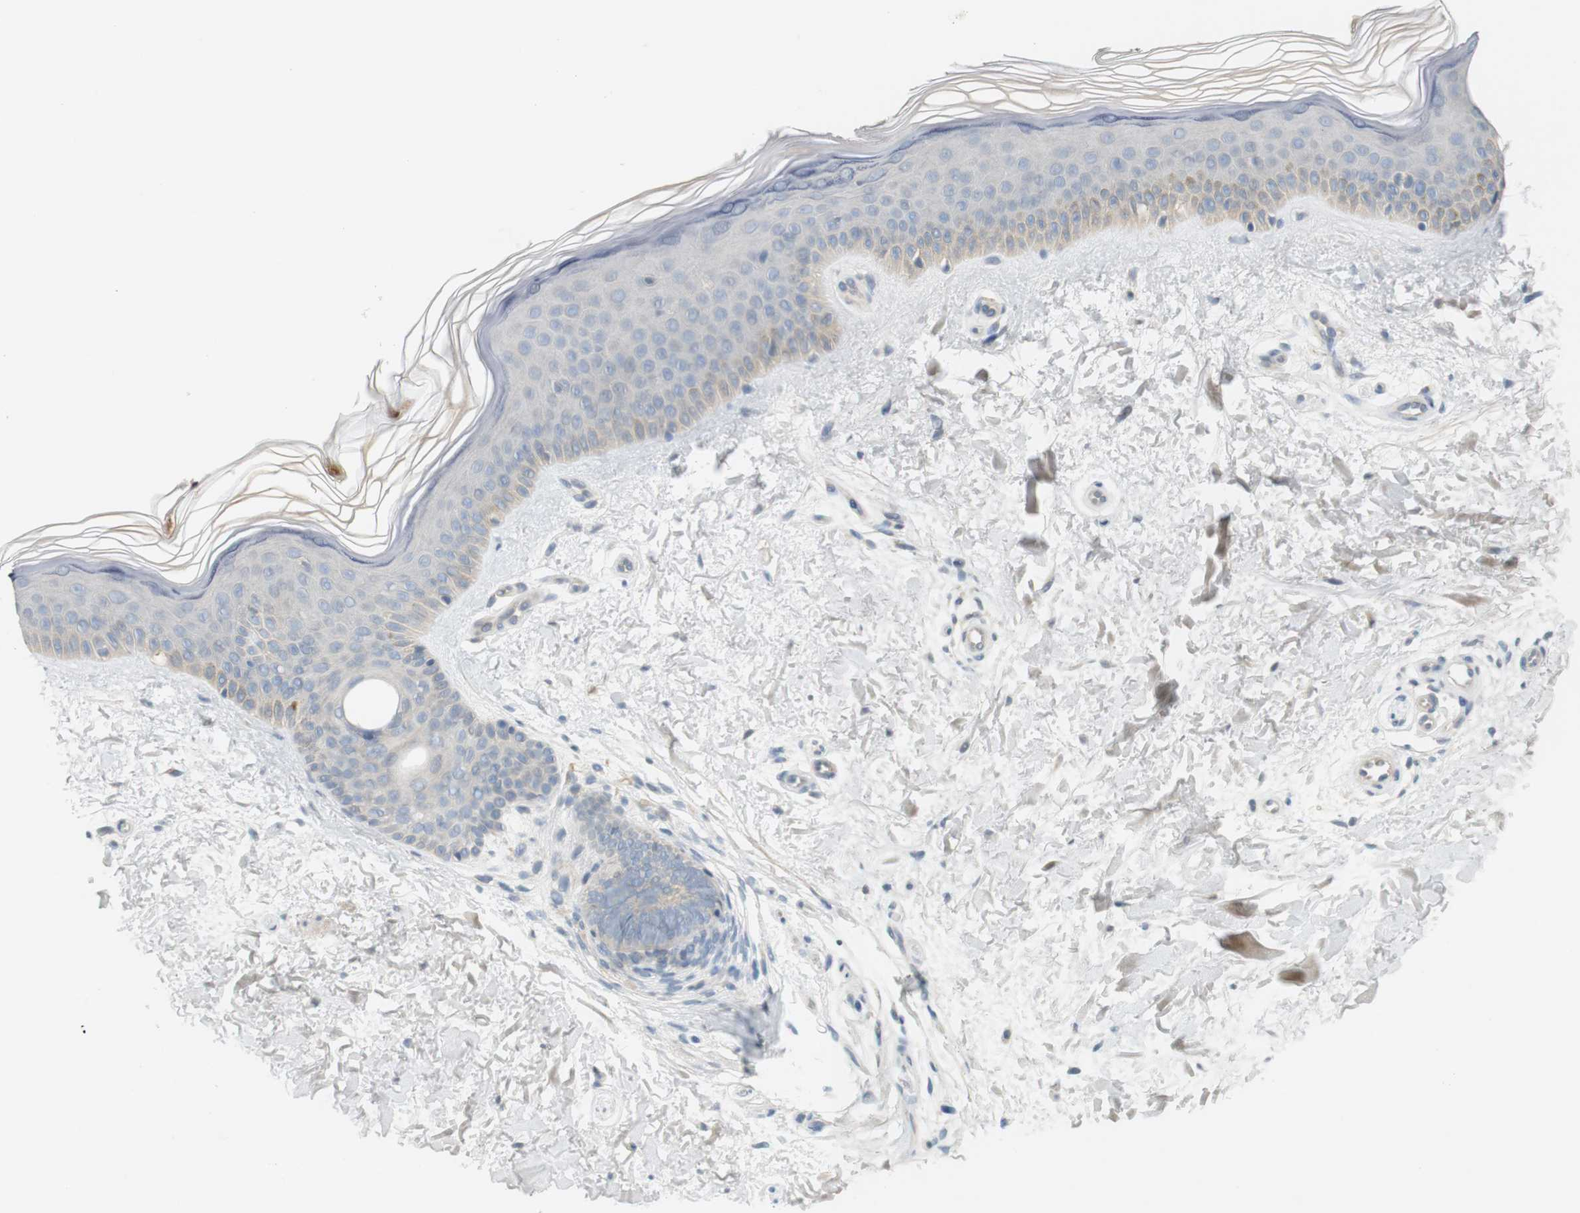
{"staining": {"intensity": "weak", "quantity": "25%-75%", "location": "cytoplasmic/membranous"}, "tissue": "skin", "cell_type": "Fibroblasts", "image_type": "normal", "snomed": [{"axis": "morphology", "description": "Normal tissue, NOS"}, {"axis": "topography", "description": "Skin"}], "caption": "Protein expression analysis of unremarkable skin demonstrates weak cytoplasmic/membranous positivity in about 25%-75% of fibroblasts.", "gene": "CREB3L2", "patient": {"sex": "female", "age": 19}}